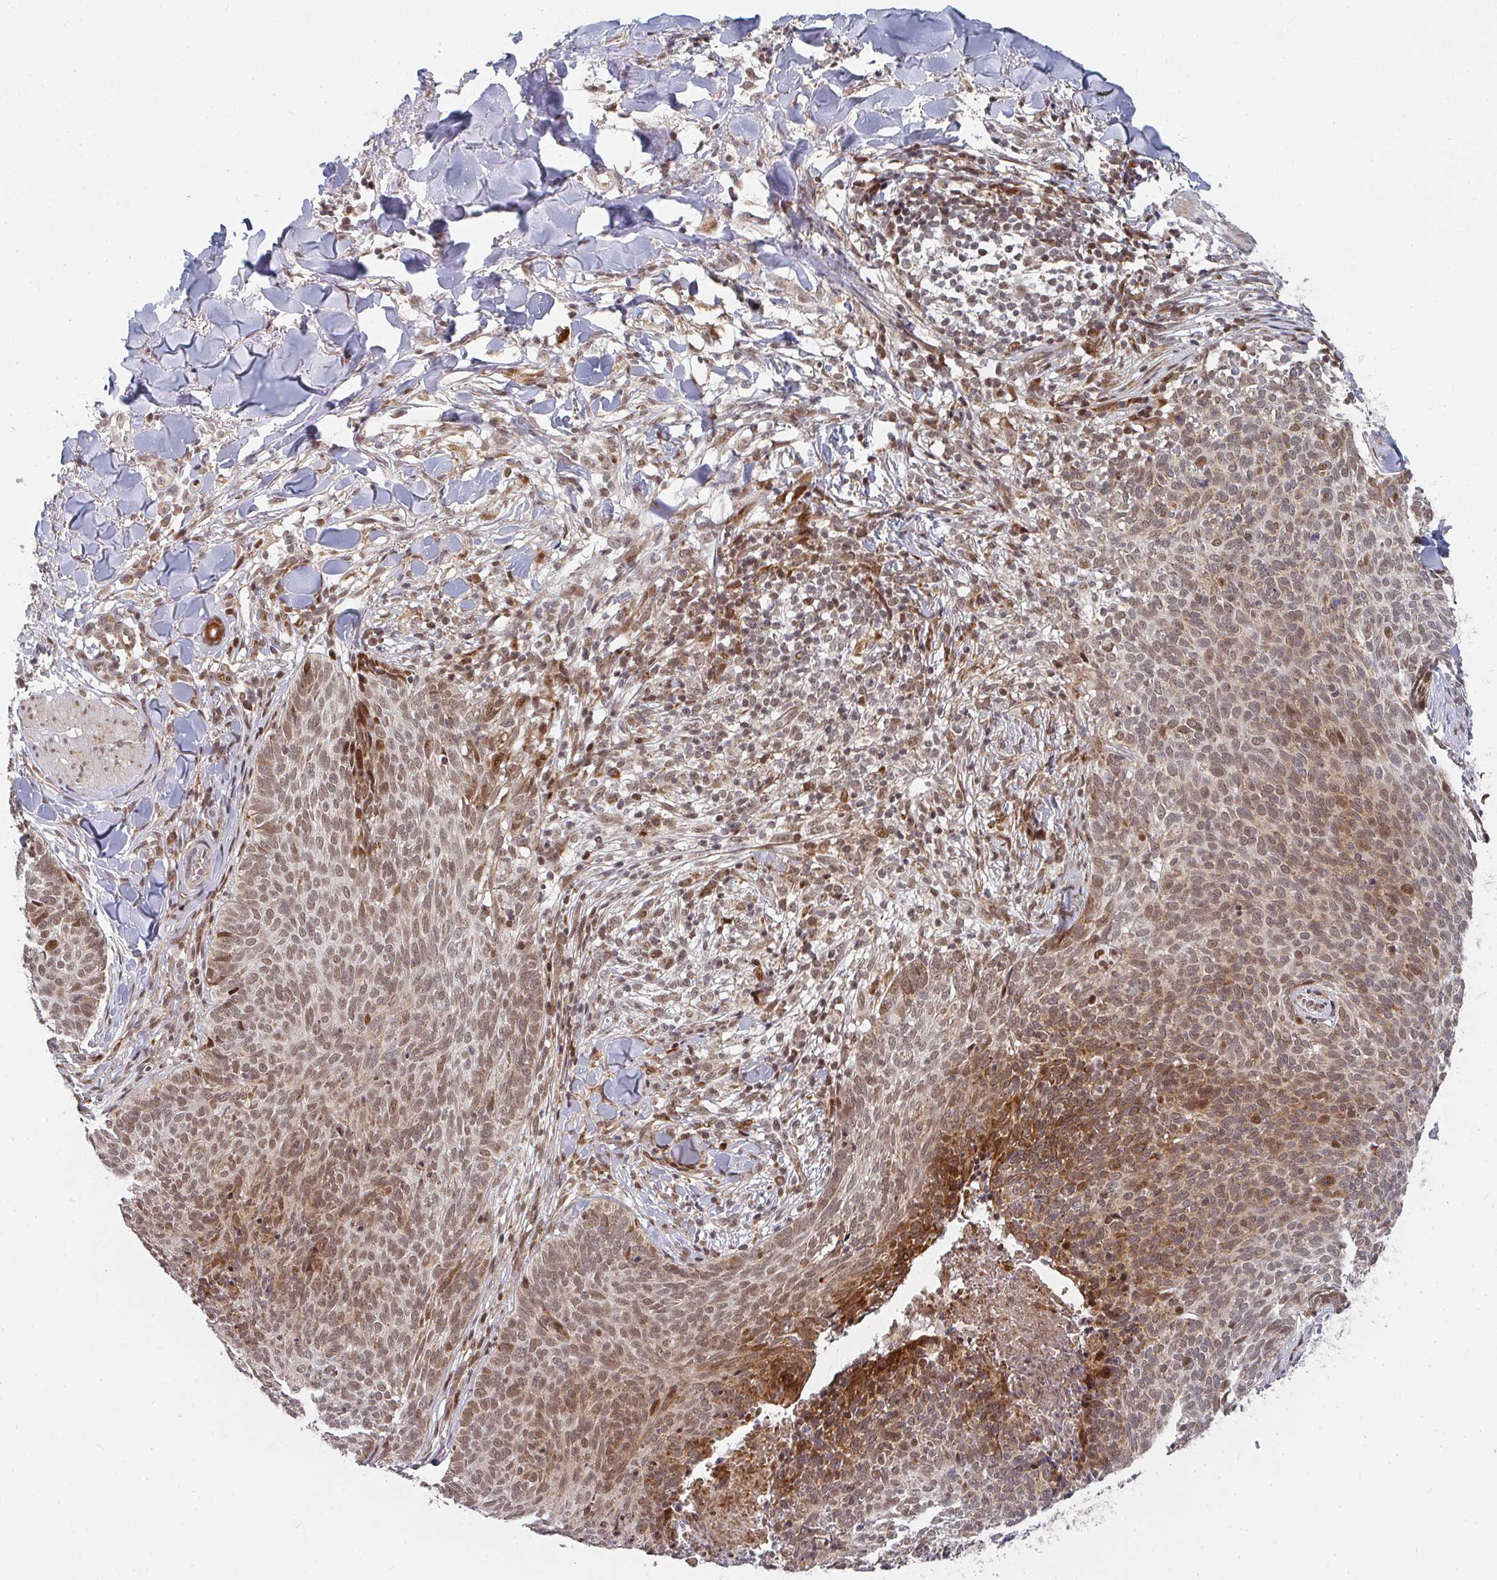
{"staining": {"intensity": "moderate", "quantity": ">75%", "location": "cytoplasmic/membranous,nuclear"}, "tissue": "skin cancer", "cell_type": "Tumor cells", "image_type": "cancer", "snomed": [{"axis": "morphology", "description": "Basal cell carcinoma"}, {"axis": "topography", "description": "Skin"}, {"axis": "topography", "description": "Skin of face"}], "caption": "A photomicrograph of skin cancer stained for a protein reveals moderate cytoplasmic/membranous and nuclear brown staining in tumor cells. The protein of interest is stained brown, and the nuclei are stained in blue (DAB IHC with brightfield microscopy, high magnification).", "gene": "RBBP5", "patient": {"sex": "male", "age": 56}}